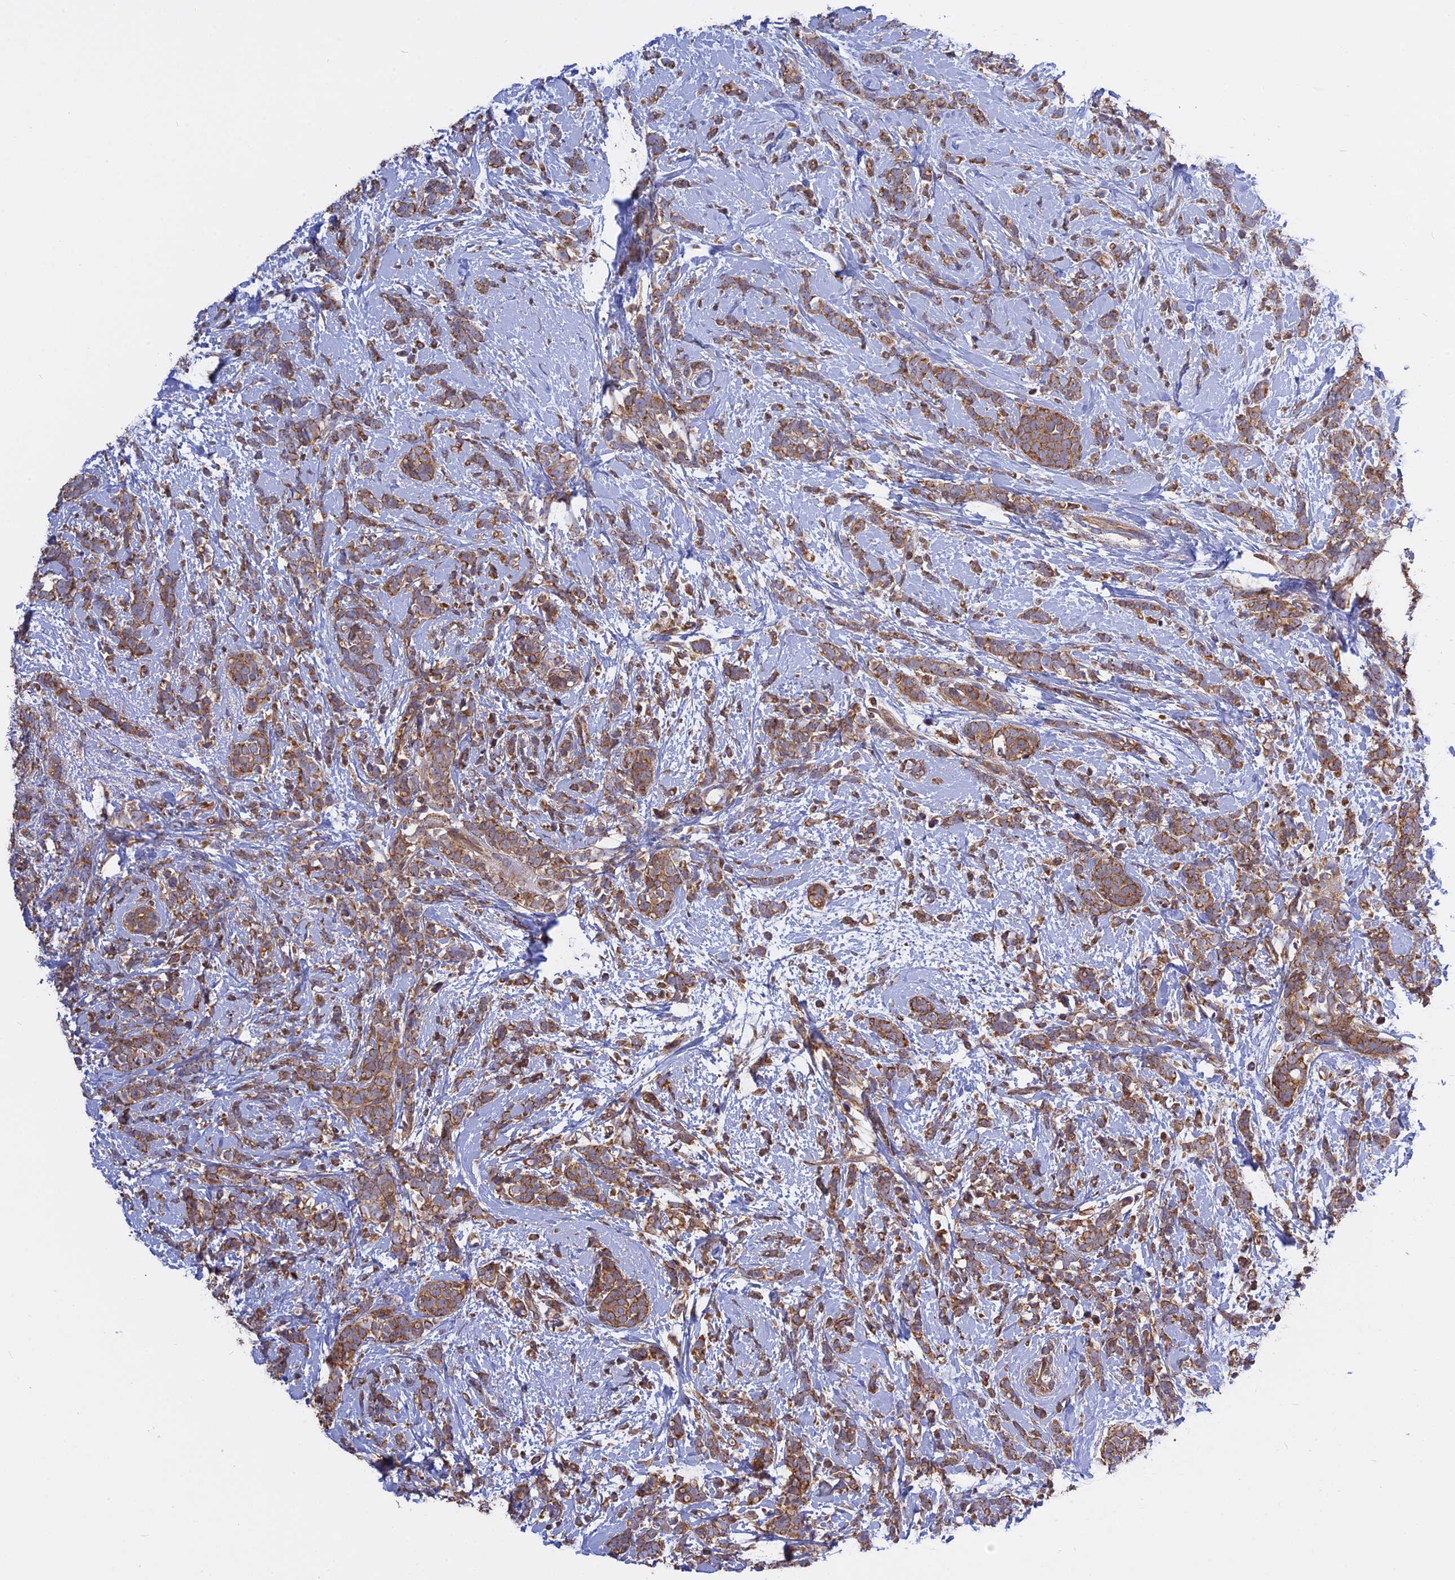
{"staining": {"intensity": "moderate", "quantity": ">75%", "location": "cytoplasmic/membranous"}, "tissue": "breast cancer", "cell_type": "Tumor cells", "image_type": "cancer", "snomed": [{"axis": "morphology", "description": "Lobular carcinoma"}, {"axis": "topography", "description": "Breast"}], "caption": "Immunohistochemical staining of human lobular carcinoma (breast) displays moderate cytoplasmic/membranous protein staining in approximately >75% of tumor cells.", "gene": "IL21R", "patient": {"sex": "female", "age": 58}}